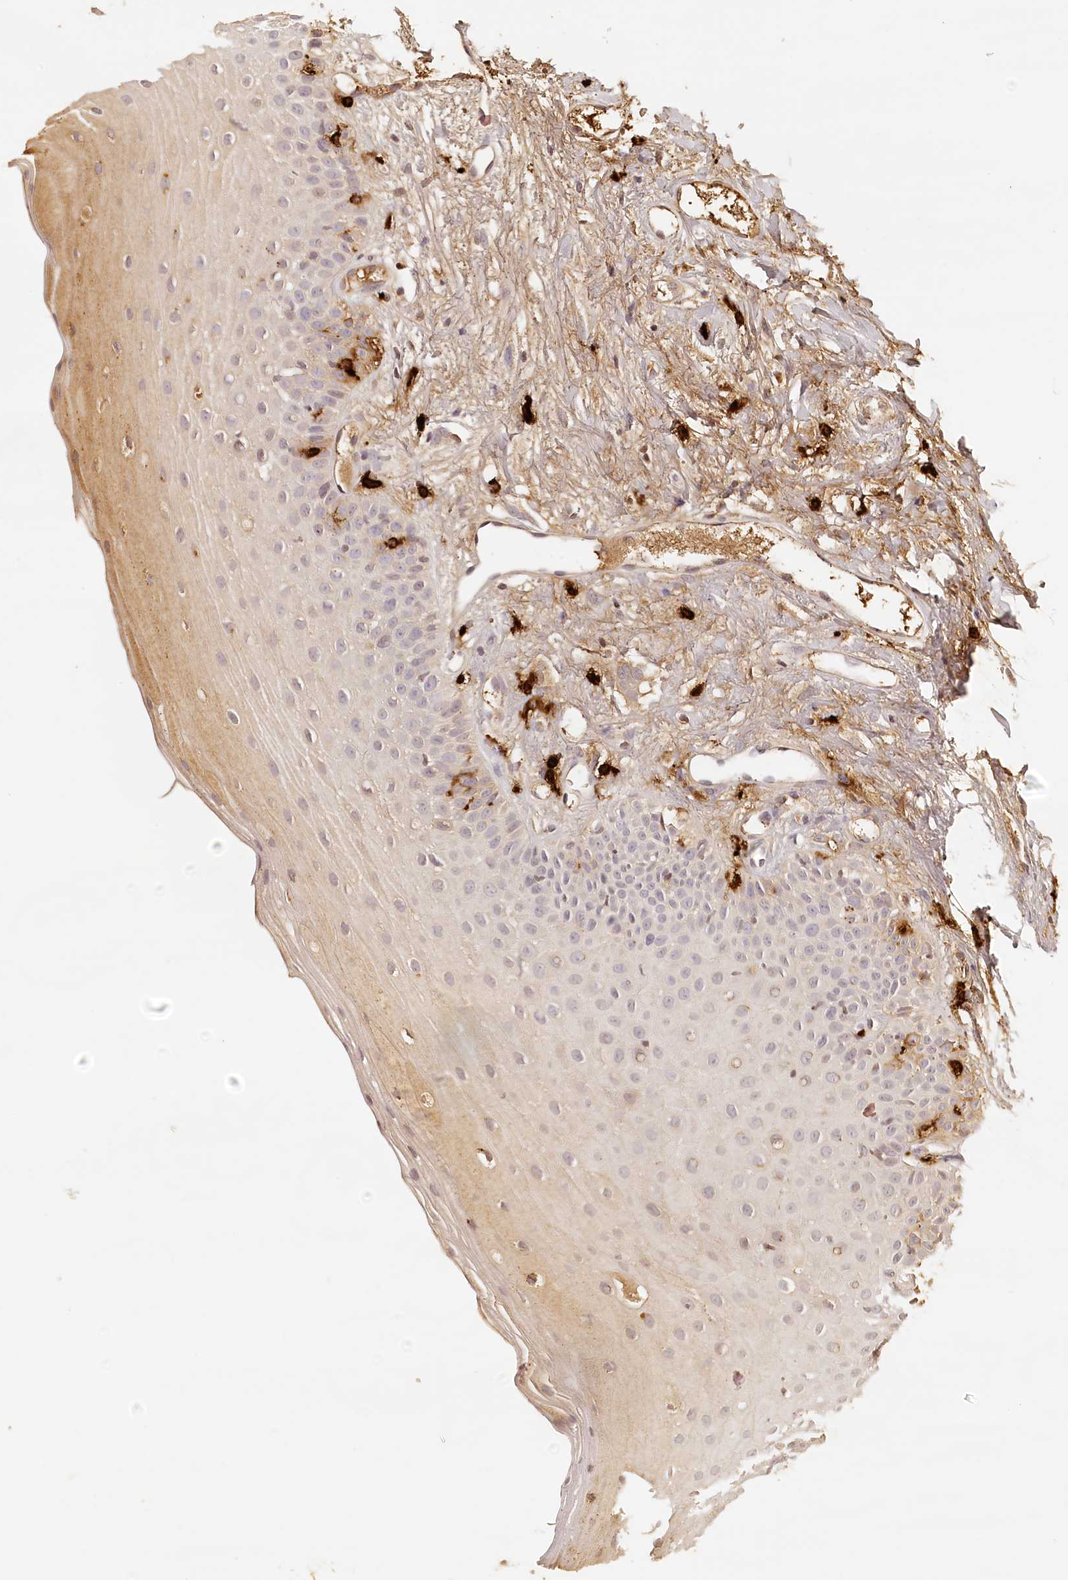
{"staining": {"intensity": "negative", "quantity": "none", "location": "none"}, "tissue": "oral mucosa", "cell_type": "Squamous epithelial cells", "image_type": "normal", "snomed": [{"axis": "morphology", "description": "Normal tissue, NOS"}, {"axis": "topography", "description": "Oral tissue"}], "caption": "The image shows no staining of squamous epithelial cells in benign oral mucosa. (Stains: DAB (3,3'-diaminobenzidine) IHC with hematoxylin counter stain, Microscopy: brightfield microscopy at high magnification).", "gene": "SYNGR1", "patient": {"sex": "female", "age": 63}}